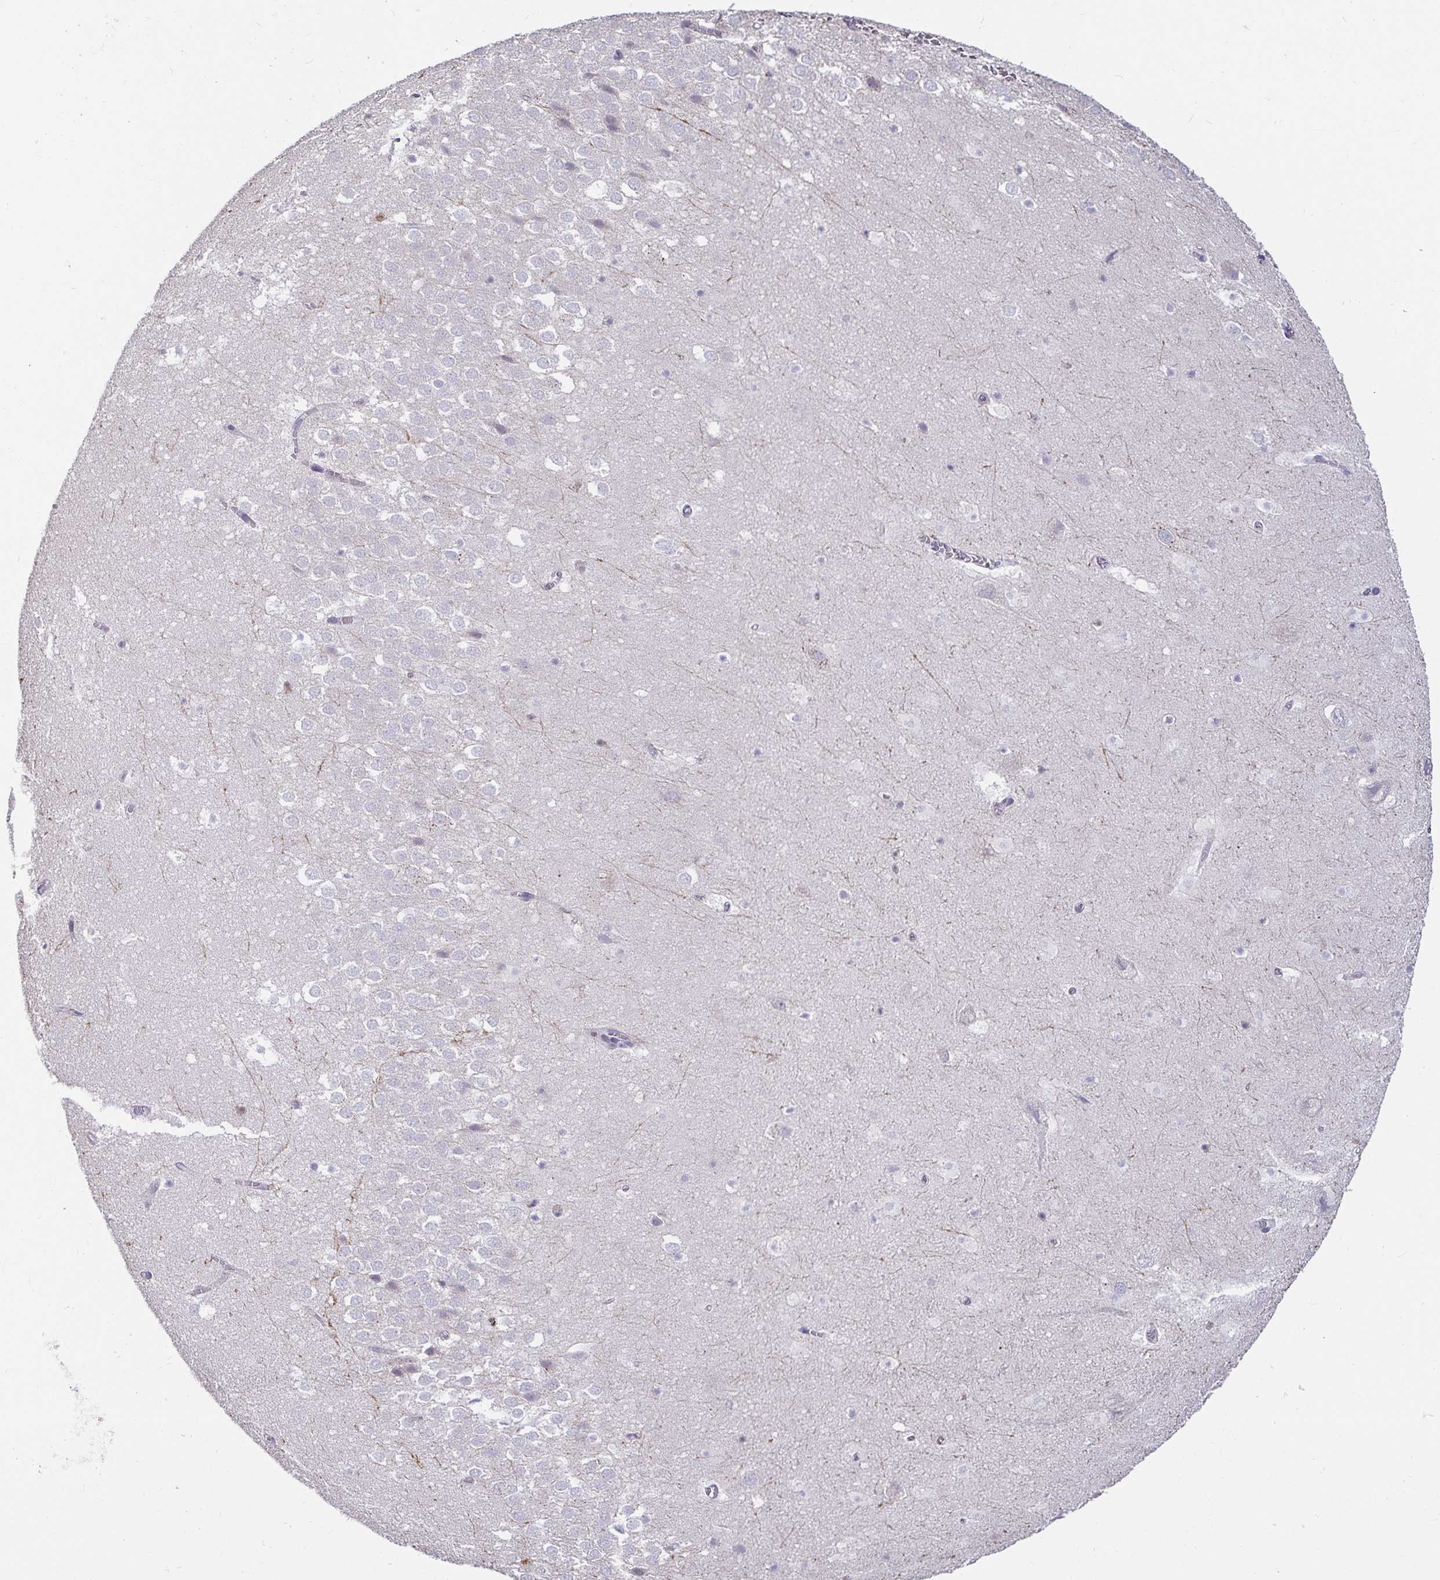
{"staining": {"intensity": "negative", "quantity": "none", "location": "none"}, "tissue": "hippocampus", "cell_type": "Glial cells", "image_type": "normal", "snomed": [{"axis": "morphology", "description": "Normal tissue, NOS"}, {"axis": "topography", "description": "Hippocampus"}], "caption": "DAB immunohistochemical staining of unremarkable hippocampus reveals no significant staining in glial cells.", "gene": "ANLN", "patient": {"sex": "female", "age": 42}}